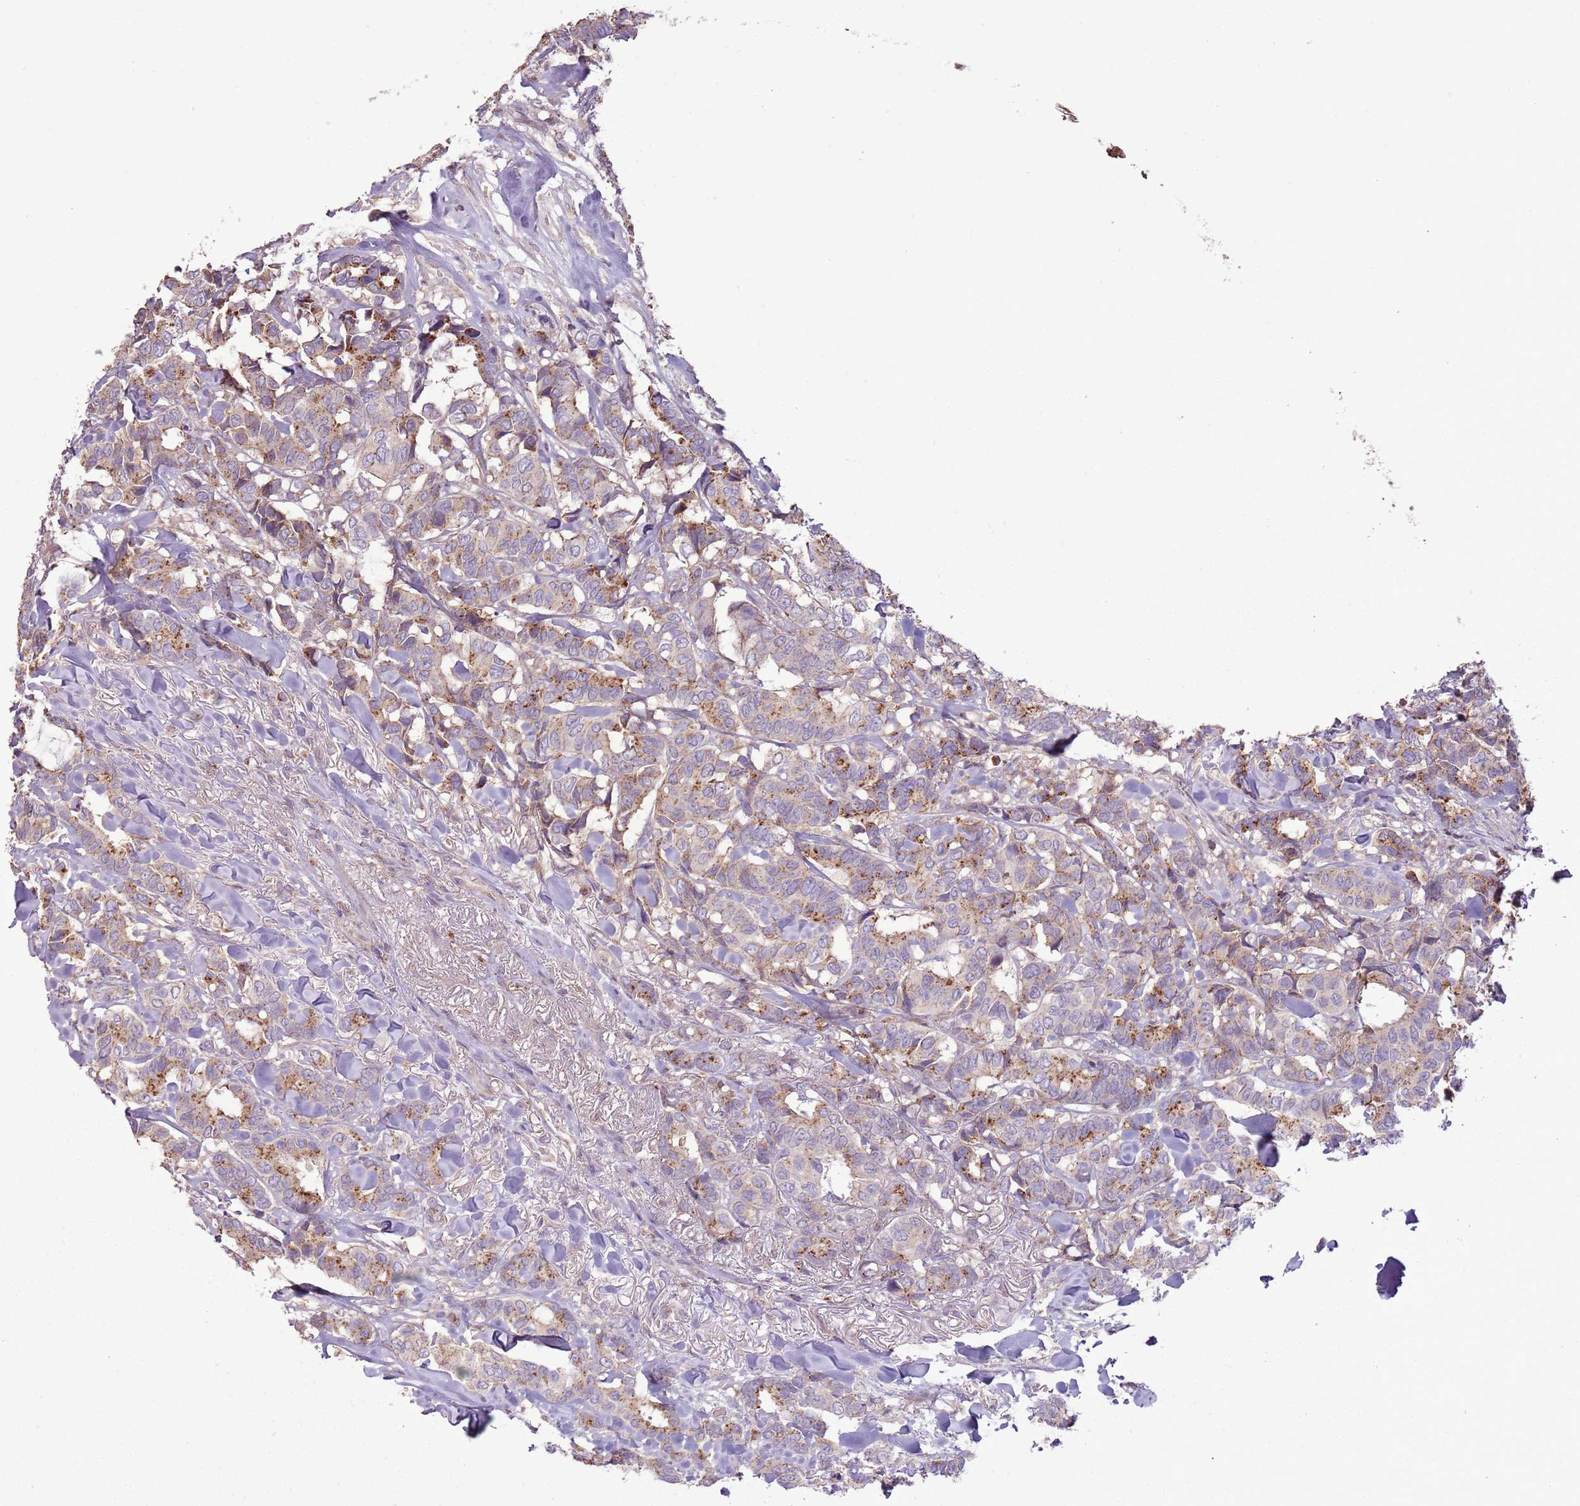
{"staining": {"intensity": "moderate", "quantity": "25%-75%", "location": "cytoplasmic/membranous"}, "tissue": "breast cancer", "cell_type": "Tumor cells", "image_type": "cancer", "snomed": [{"axis": "morphology", "description": "Duct carcinoma"}, {"axis": "topography", "description": "Breast"}], "caption": "IHC staining of breast cancer (infiltrating ductal carcinoma), which demonstrates medium levels of moderate cytoplasmic/membranous staining in about 25%-75% of tumor cells indicating moderate cytoplasmic/membranous protein expression. The staining was performed using DAB (brown) for protein detection and nuclei were counterstained in hematoxylin (blue).", "gene": "ANKRD24", "patient": {"sex": "female", "age": 87}}